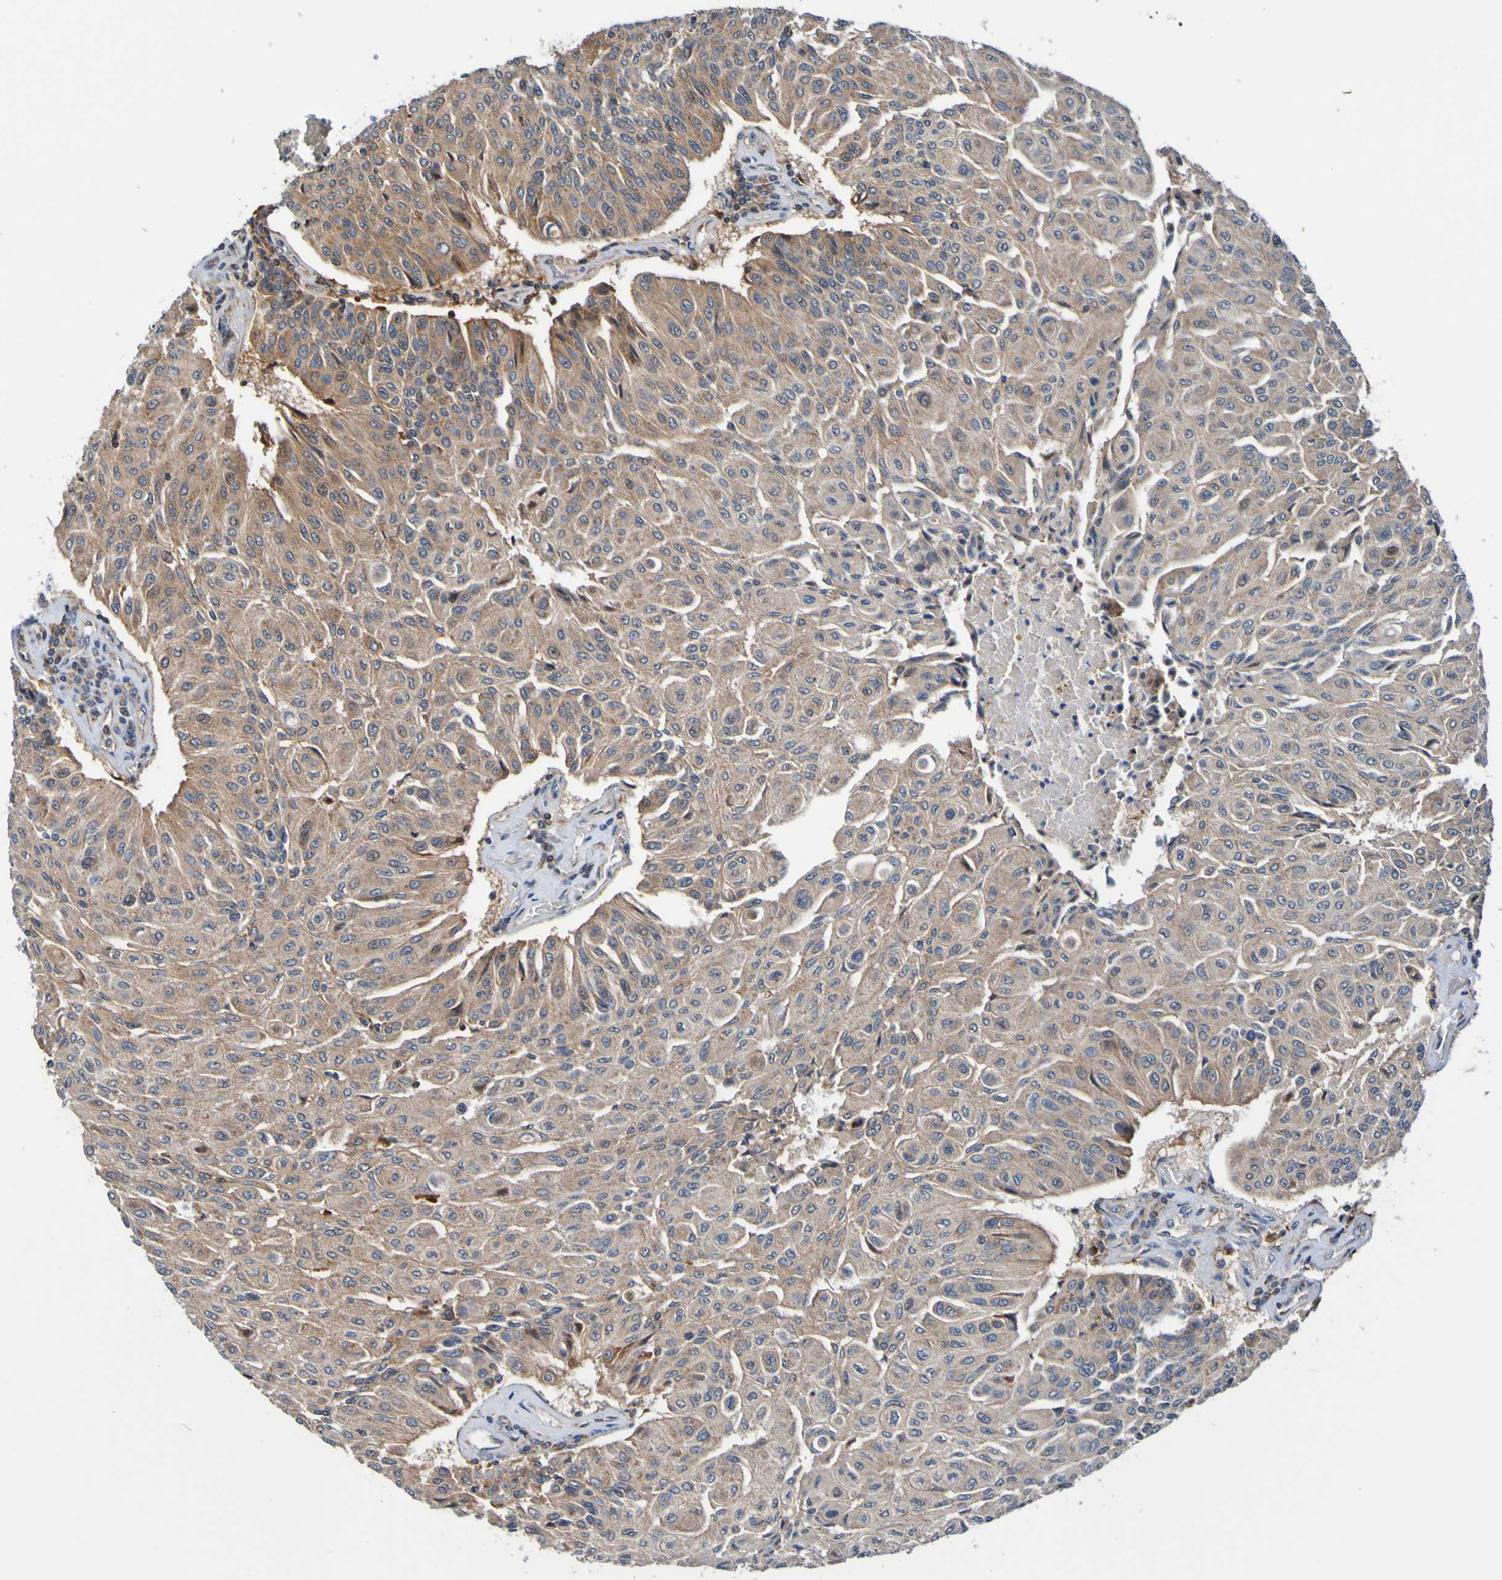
{"staining": {"intensity": "weak", "quantity": ">75%", "location": "cytoplasmic/membranous"}, "tissue": "urothelial cancer", "cell_type": "Tumor cells", "image_type": "cancer", "snomed": [{"axis": "morphology", "description": "Urothelial carcinoma, High grade"}, {"axis": "topography", "description": "Urinary bladder"}], "caption": "Immunohistochemistry (DAB (3,3'-diaminobenzidine)) staining of human high-grade urothelial carcinoma displays weak cytoplasmic/membranous protein staining in about >75% of tumor cells.", "gene": "AXIN1", "patient": {"sex": "male", "age": 66}}